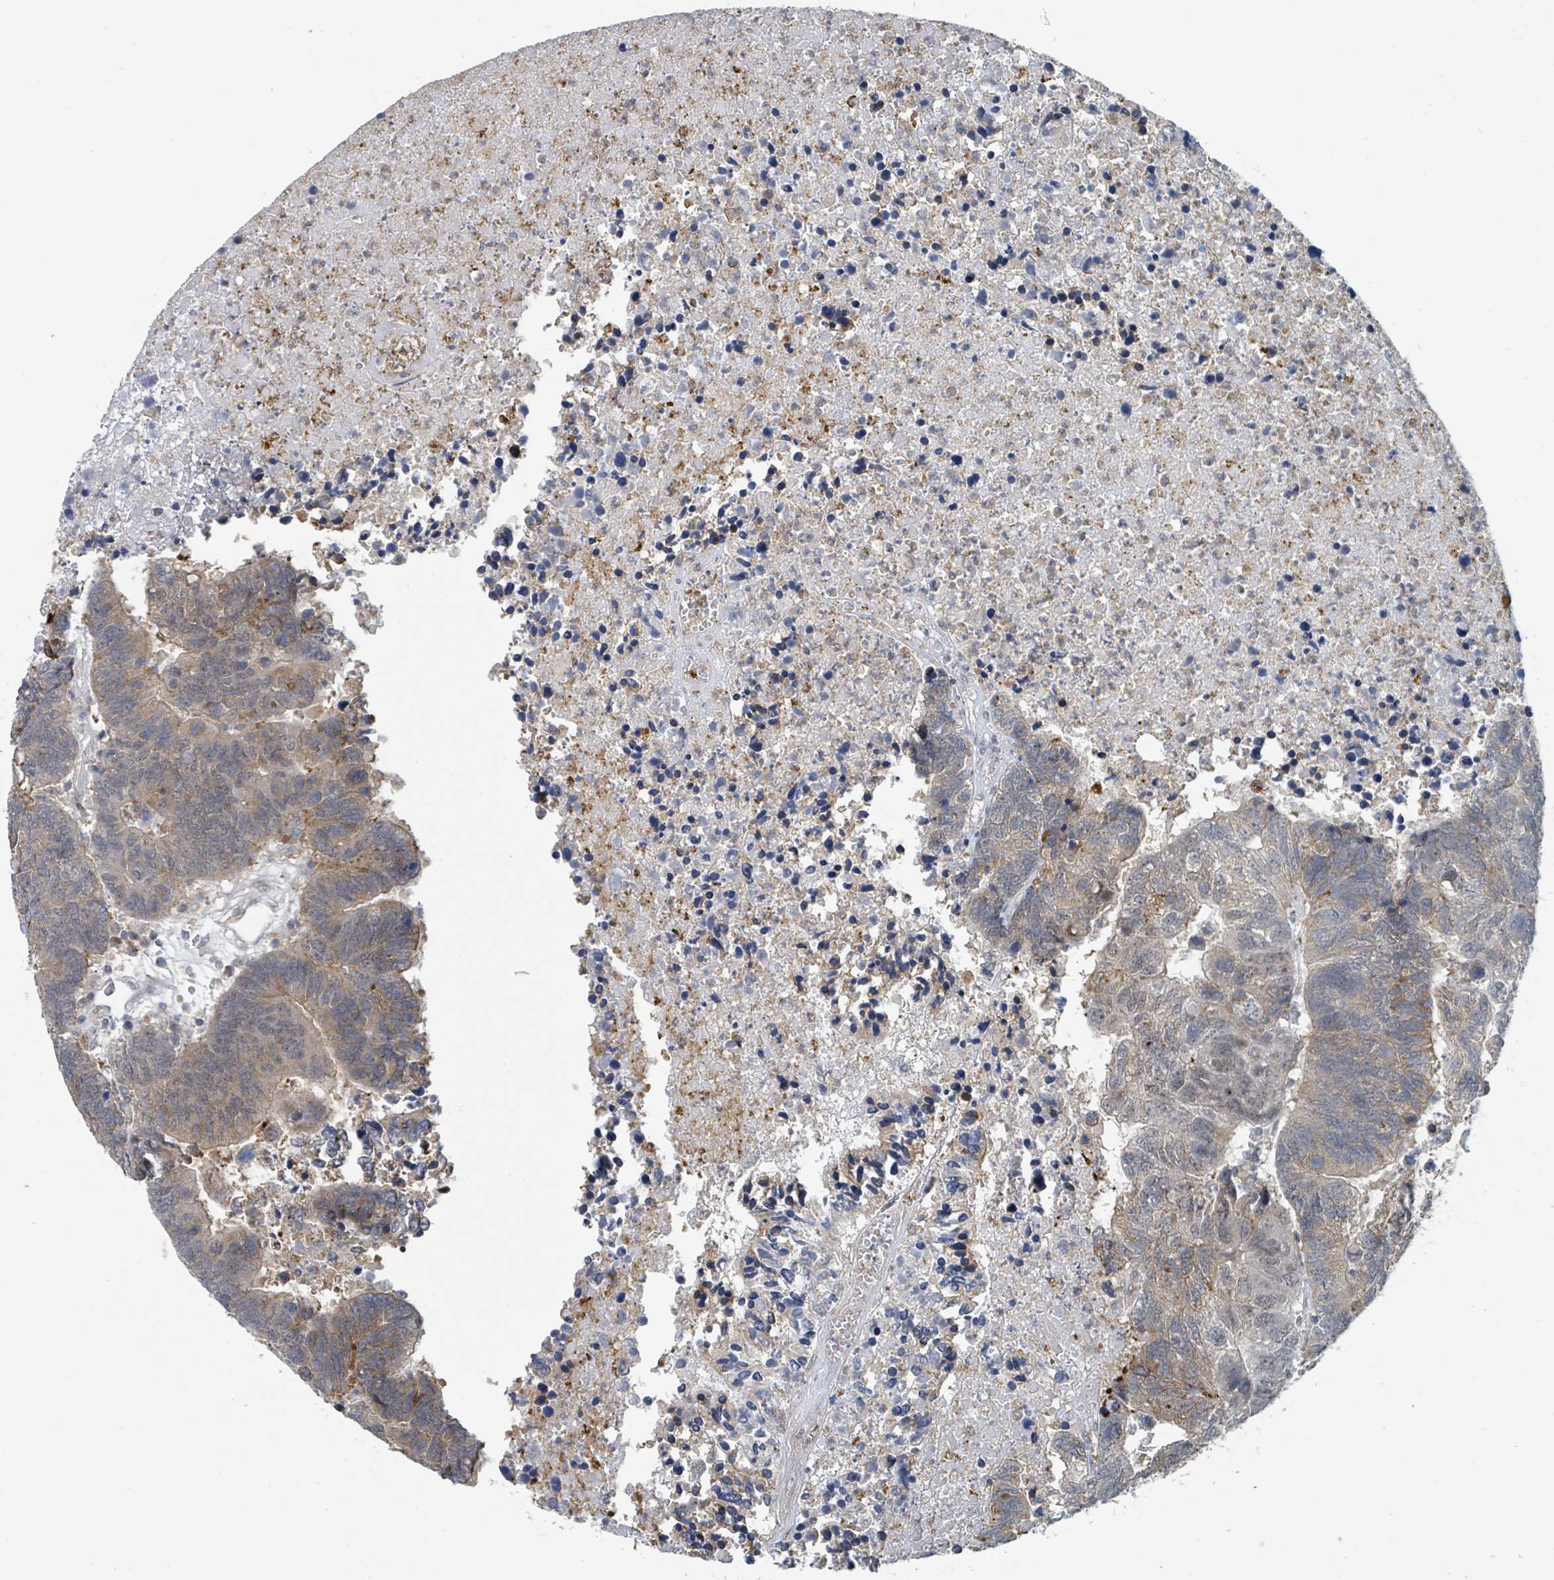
{"staining": {"intensity": "weak", "quantity": "25%-75%", "location": "cytoplasmic/membranous,nuclear"}, "tissue": "colorectal cancer", "cell_type": "Tumor cells", "image_type": "cancer", "snomed": [{"axis": "morphology", "description": "Adenocarcinoma, NOS"}, {"axis": "topography", "description": "Colon"}], "caption": "Immunohistochemistry (IHC) (DAB (3,3'-diaminobenzidine)) staining of human colorectal adenocarcinoma displays weak cytoplasmic/membranous and nuclear protein positivity in about 25%-75% of tumor cells.", "gene": "ANKRD55", "patient": {"sex": "female", "age": 48}}